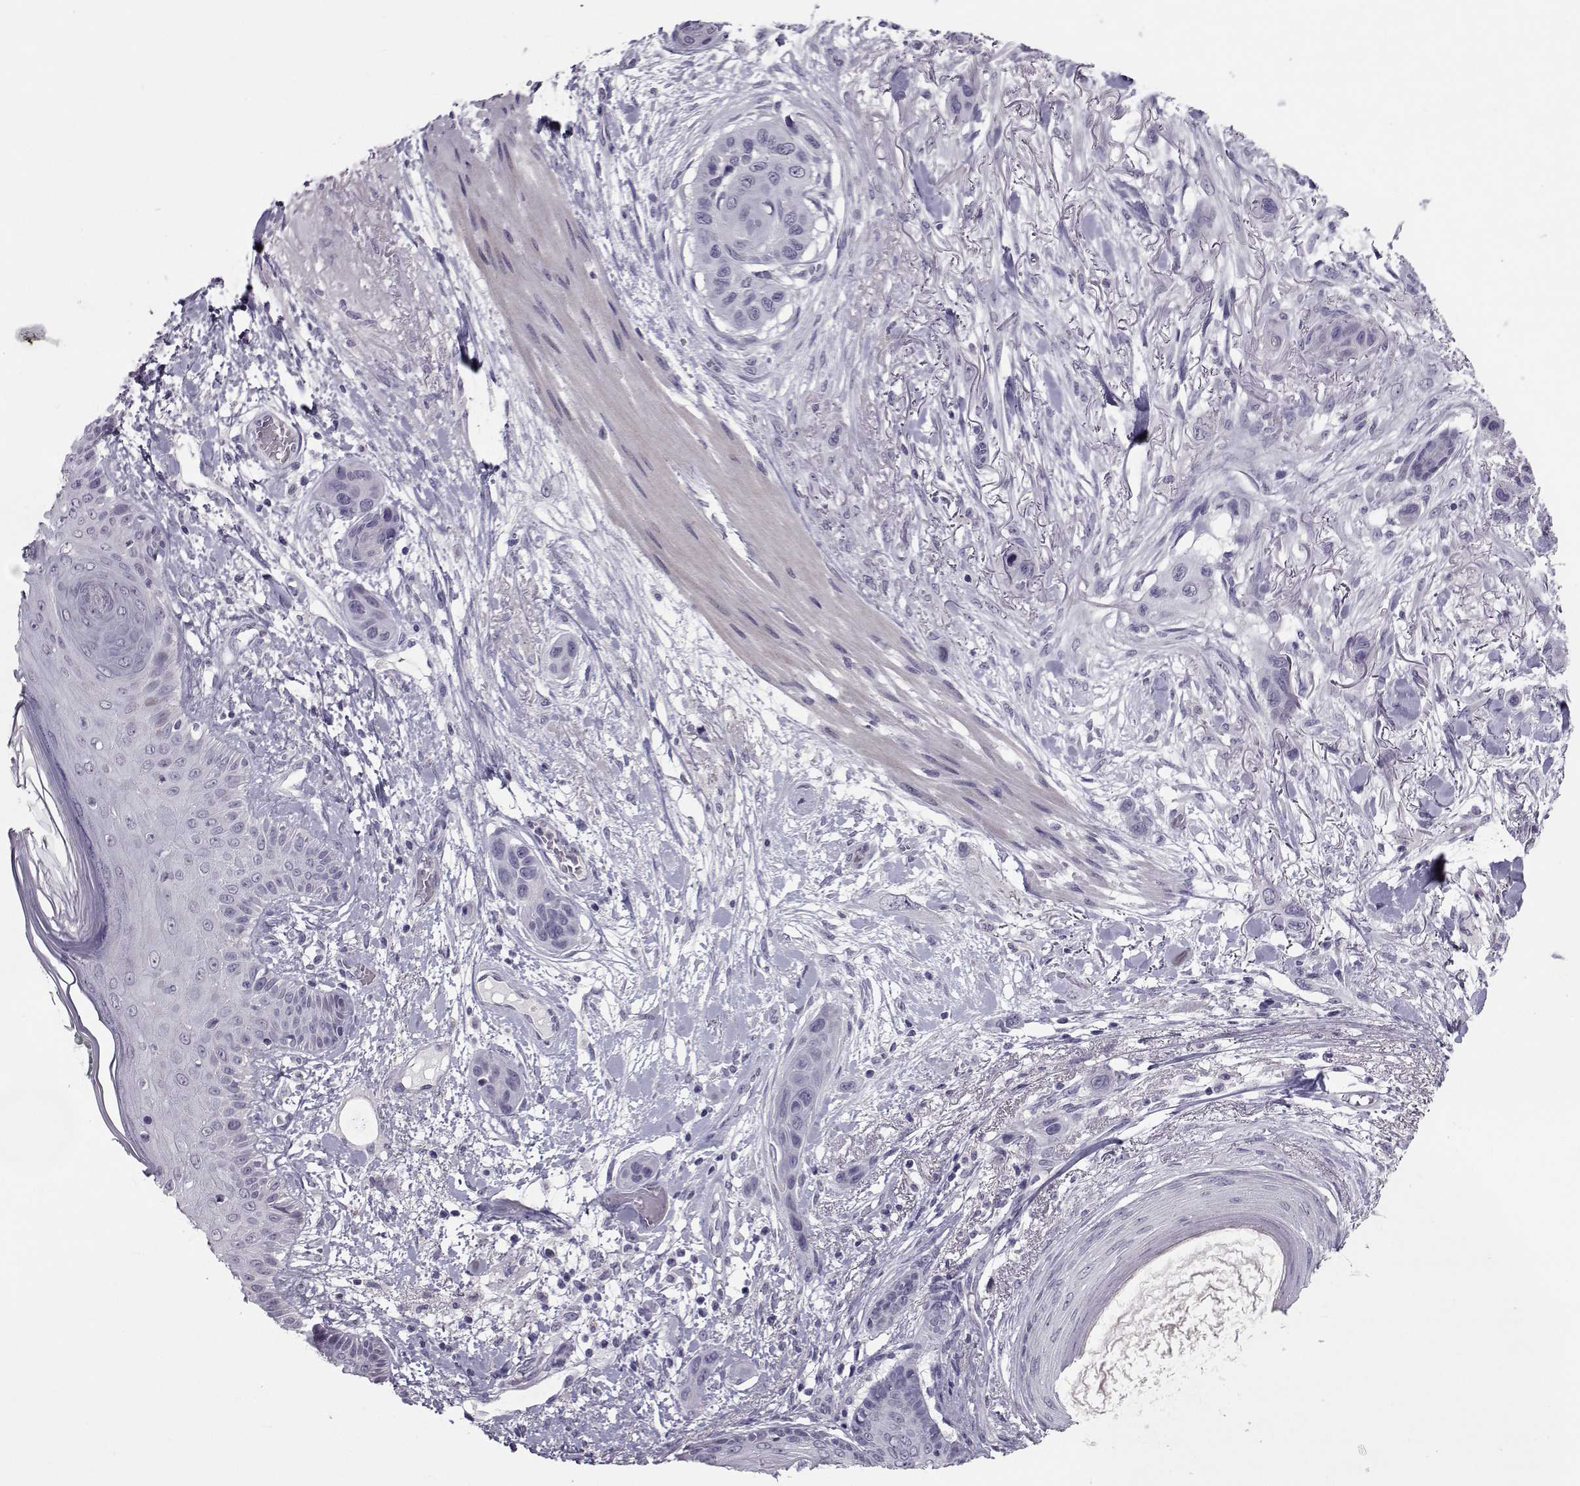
{"staining": {"intensity": "negative", "quantity": "none", "location": "none"}, "tissue": "skin cancer", "cell_type": "Tumor cells", "image_type": "cancer", "snomed": [{"axis": "morphology", "description": "Squamous cell carcinoma, NOS"}, {"axis": "topography", "description": "Skin"}], "caption": "Tumor cells show no significant staining in skin squamous cell carcinoma. Nuclei are stained in blue.", "gene": "ASRGL1", "patient": {"sex": "male", "age": 79}}